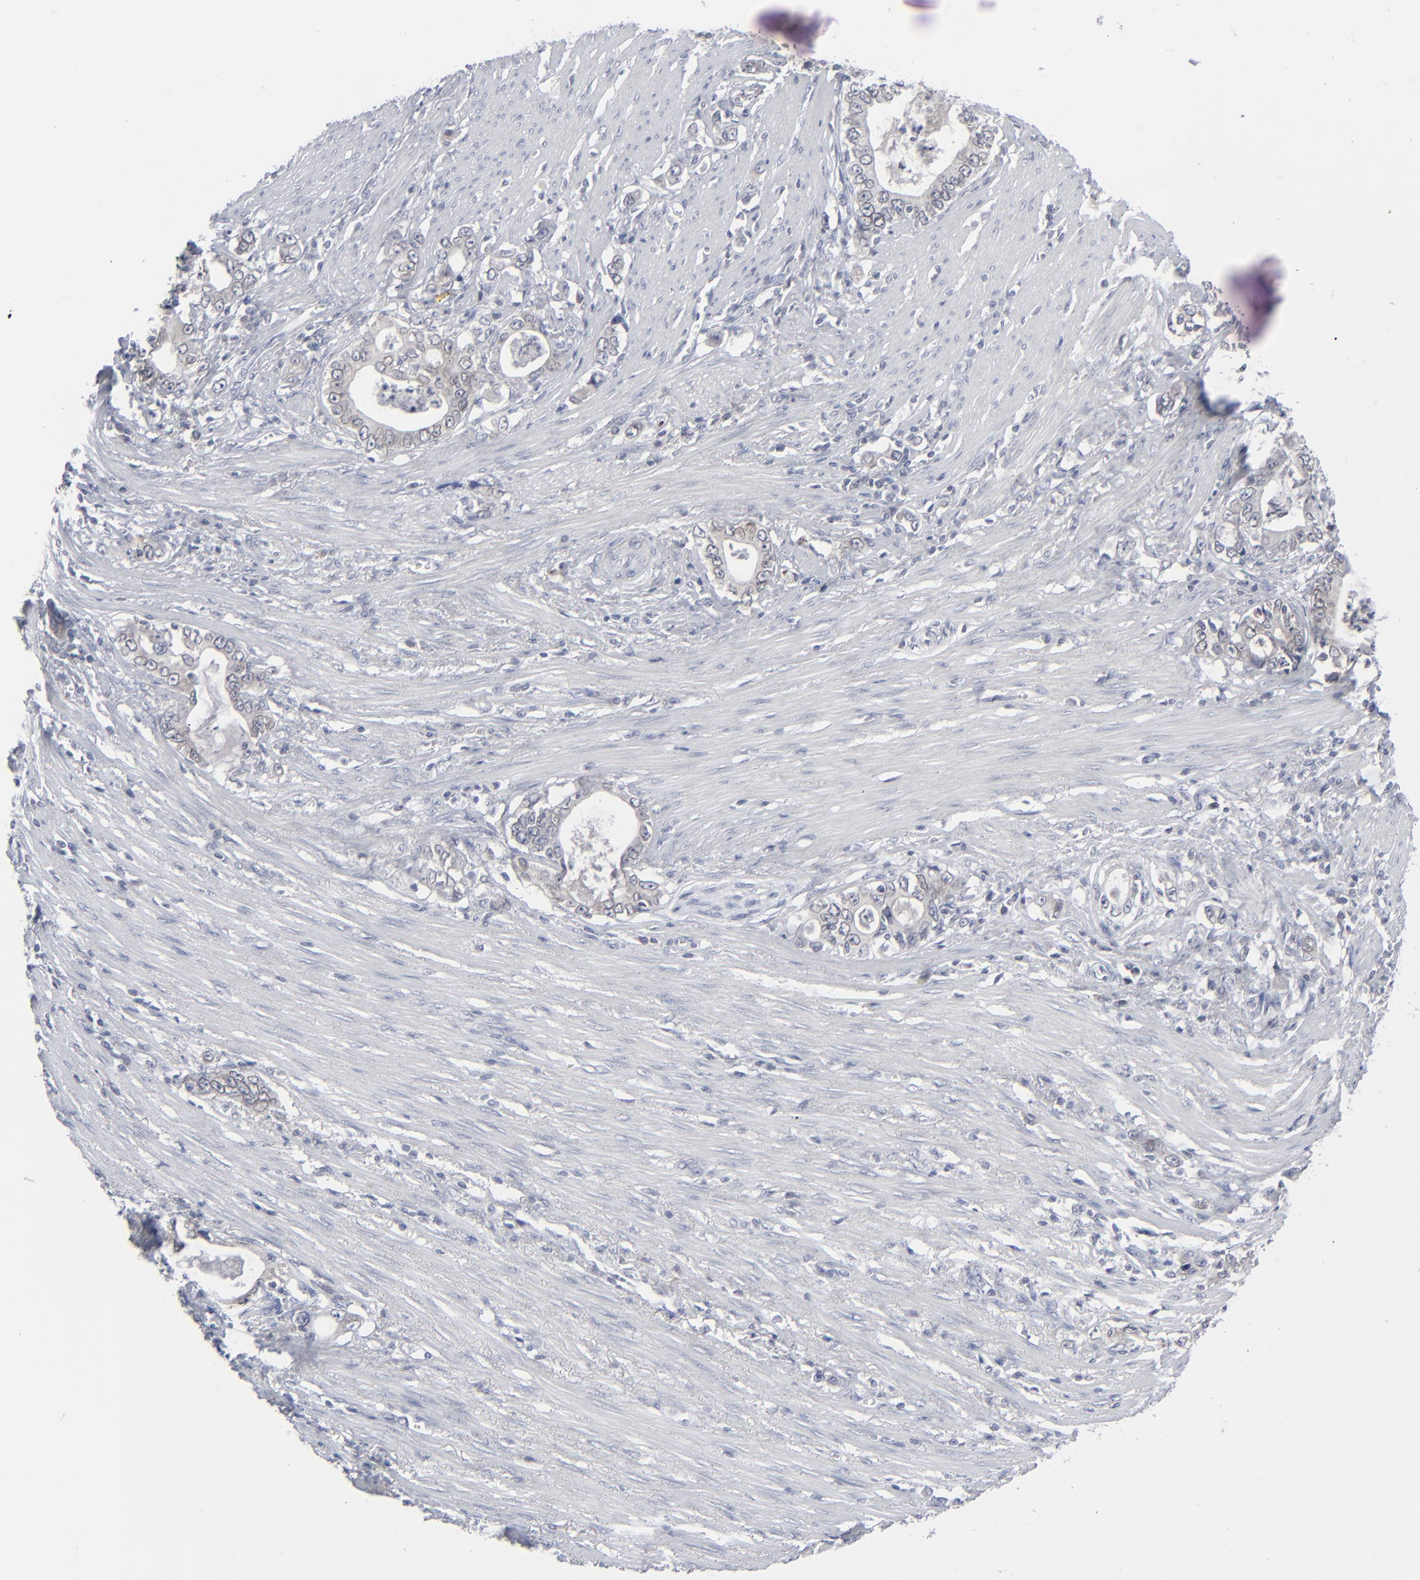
{"staining": {"intensity": "negative", "quantity": "none", "location": "none"}, "tissue": "stomach cancer", "cell_type": "Tumor cells", "image_type": "cancer", "snomed": [{"axis": "morphology", "description": "Adenocarcinoma, NOS"}, {"axis": "topography", "description": "Stomach, lower"}], "caption": "This is a image of IHC staining of stomach adenocarcinoma, which shows no staining in tumor cells.", "gene": "NUP88", "patient": {"sex": "female", "age": 72}}